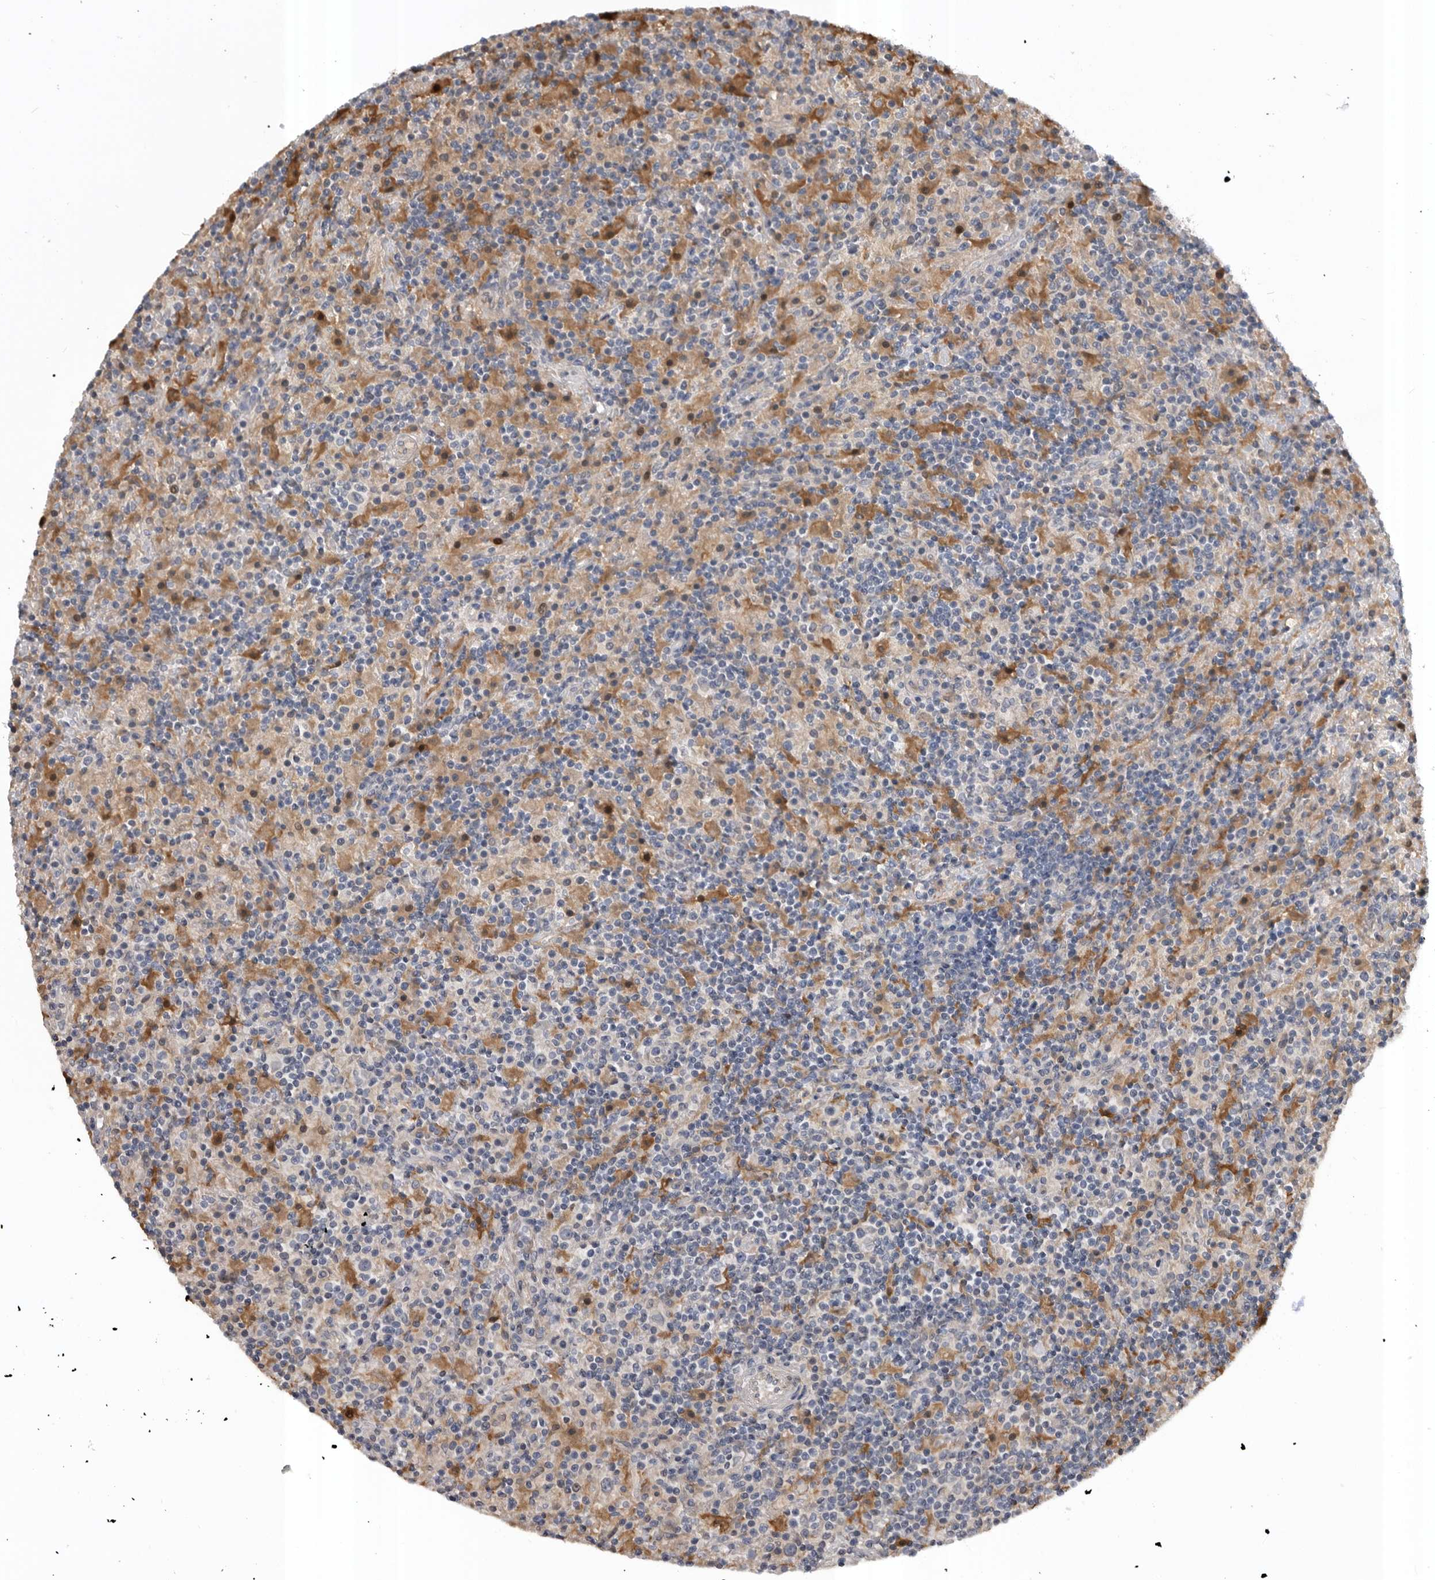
{"staining": {"intensity": "negative", "quantity": "none", "location": "none"}, "tissue": "lymphoma", "cell_type": "Tumor cells", "image_type": "cancer", "snomed": [{"axis": "morphology", "description": "Hodgkin's disease, NOS"}, {"axis": "topography", "description": "Lymph node"}], "caption": "Lymphoma was stained to show a protein in brown. There is no significant positivity in tumor cells. The staining is performed using DAB brown chromogen with nuclei counter-stained in using hematoxylin.", "gene": "RAB3GAP2", "patient": {"sex": "male", "age": 70}}